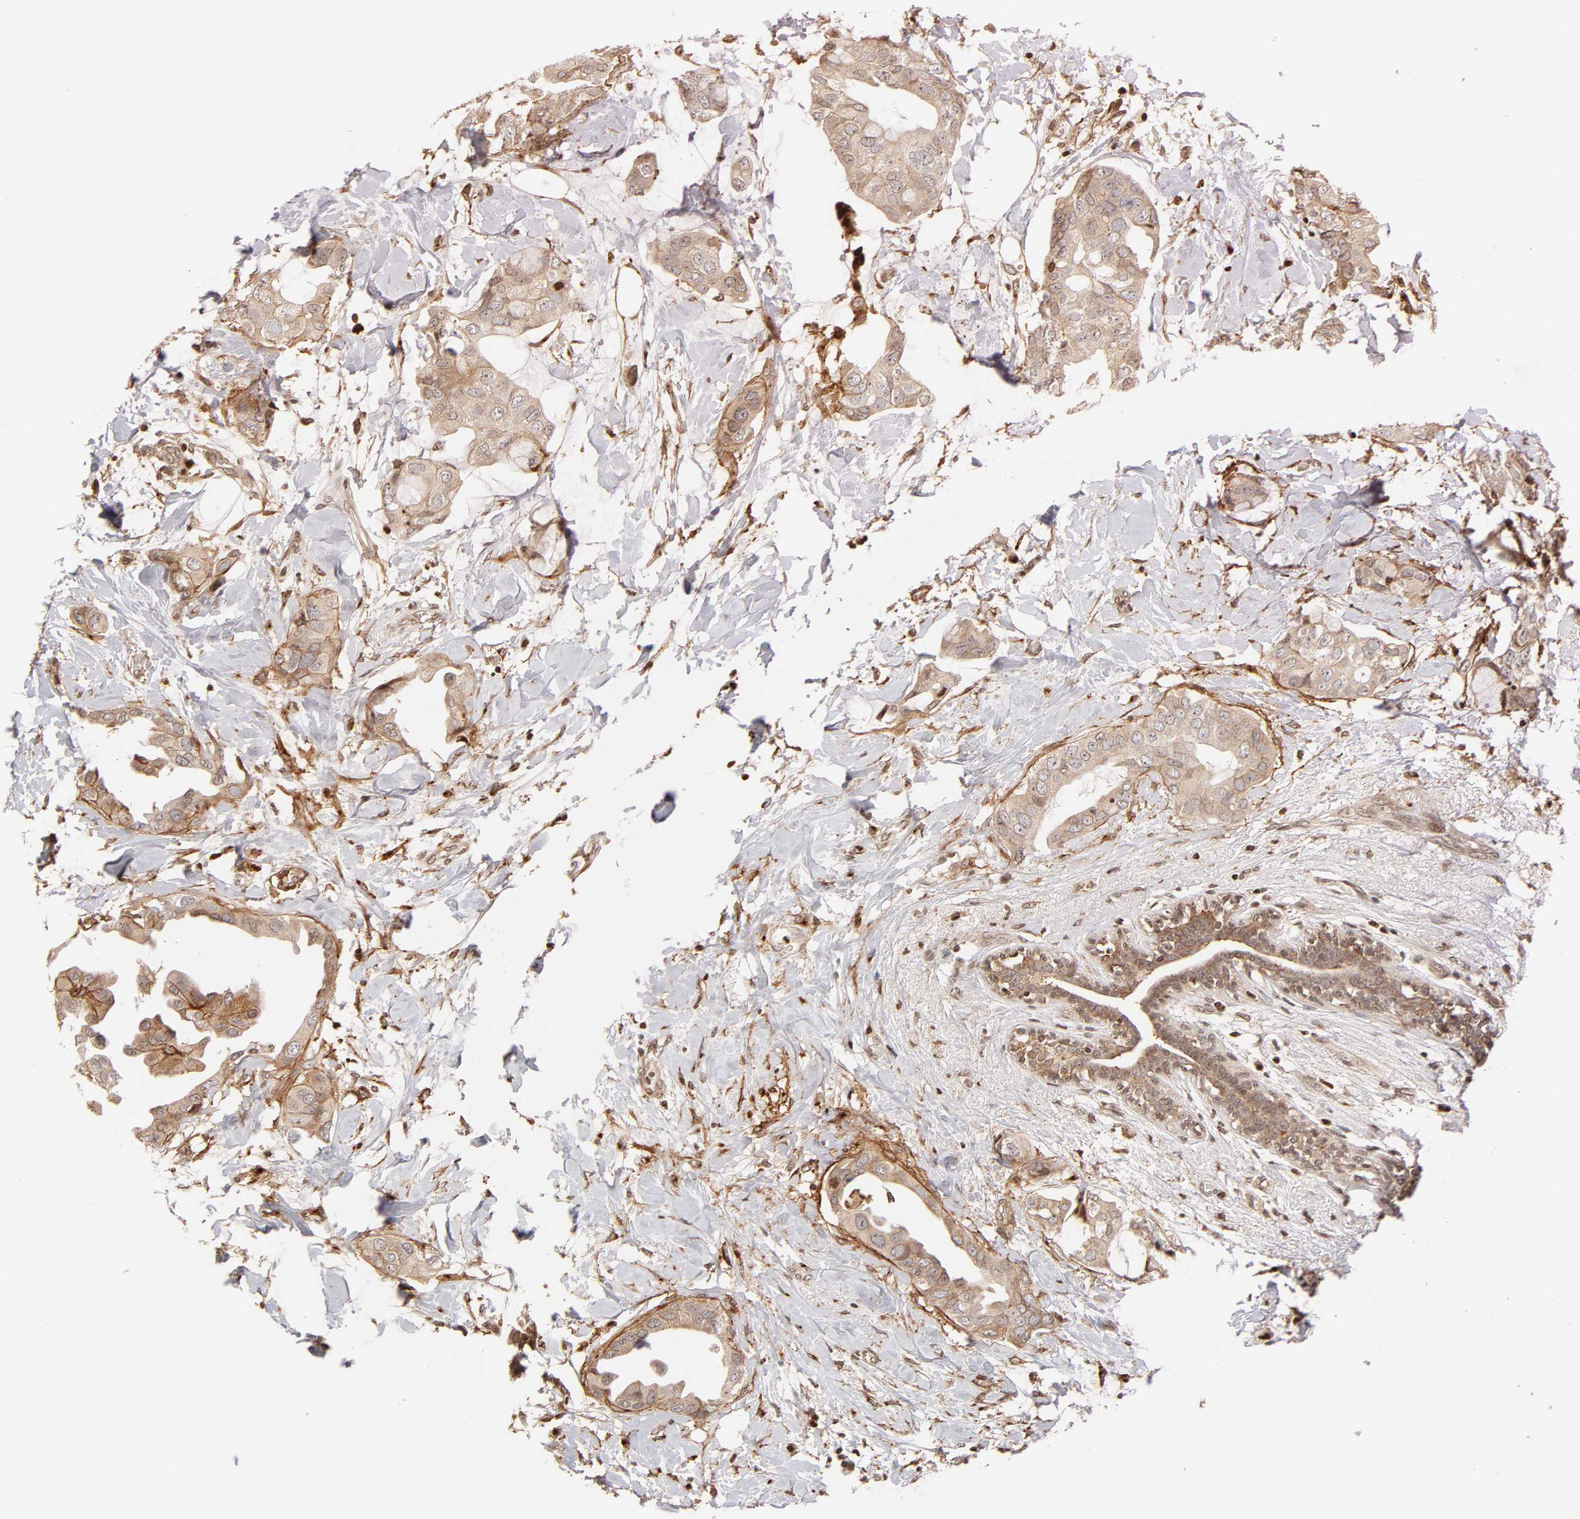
{"staining": {"intensity": "weak", "quantity": ">75%", "location": "cytoplasmic/membranous"}, "tissue": "breast cancer", "cell_type": "Tumor cells", "image_type": "cancer", "snomed": [{"axis": "morphology", "description": "Duct carcinoma"}, {"axis": "topography", "description": "Breast"}], "caption": "Weak cytoplasmic/membranous positivity is present in approximately >75% of tumor cells in breast cancer.", "gene": "ITGAV", "patient": {"sex": "female", "age": 40}}